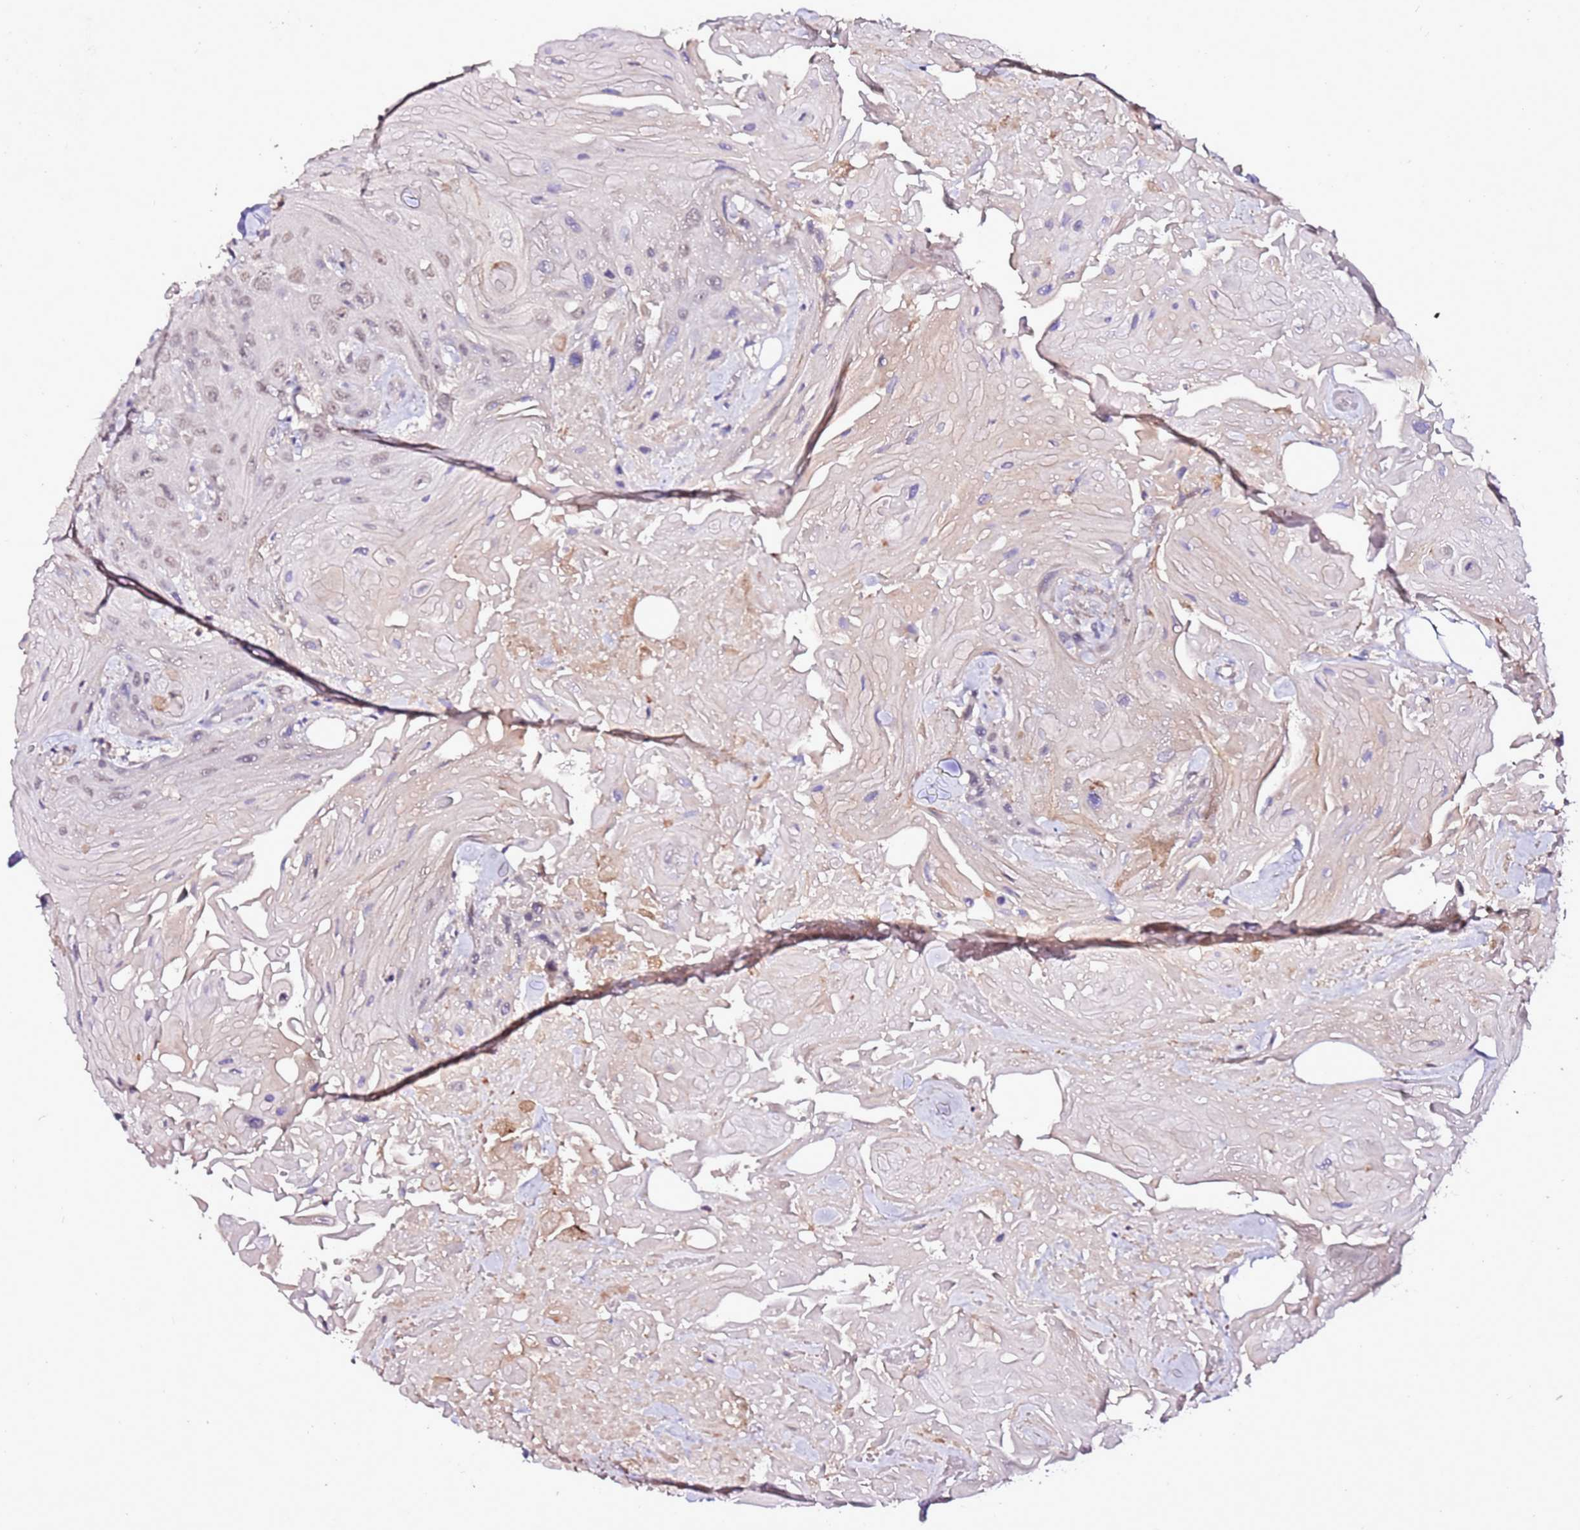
{"staining": {"intensity": "weak", "quantity": ">75%", "location": "nuclear"}, "tissue": "head and neck cancer", "cell_type": "Tumor cells", "image_type": "cancer", "snomed": [{"axis": "morphology", "description": "Squamous cell carcinoma, NOS"}, {"axis": "topography", "description": "Head-Neck"}], "caption": "DAB (3,3'-diaminobenzidine) immunohistochemical staining of head and neck cancer demonstrates weak nuclear protein staining in approximately >75% of tumor cells.", "gene": "ART5", "patient": {"sex": "male", "age": 81}}